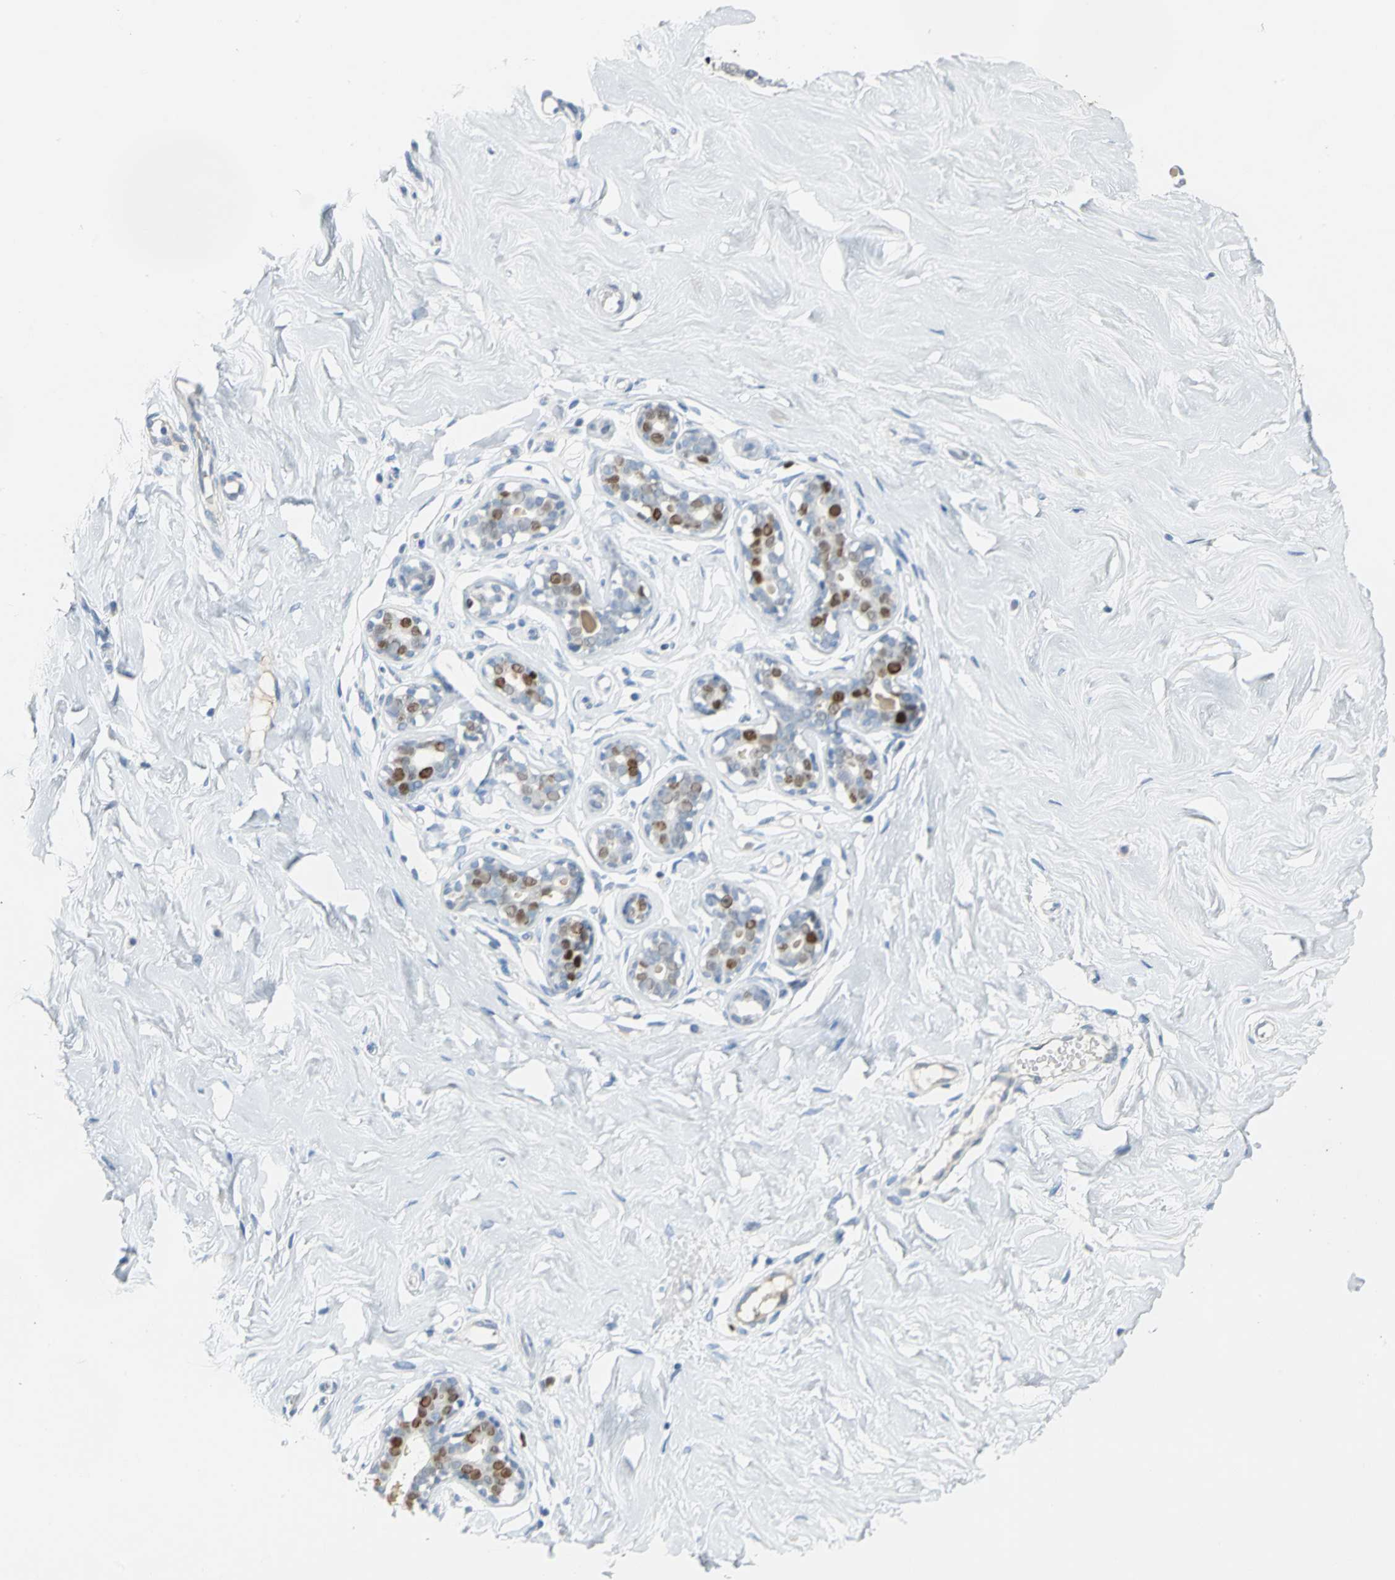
{"staining": {"intensity": "negative", "quantity": "none", "location": "none"}, "tissue": "breast", "cell_type": "Adipocytes", "image_type": "normal", "snomed": [{"axis": "morphology", "description": "Normal tissue, NOS"}, {"axis": "topography", "description": "Breast"}], "caption": "Human breast stained for a protein using immunohistochemistry shows no positivity in adipocytes.", "gene": "MCM3", "patient": {"sex": "female", "age": 23}}